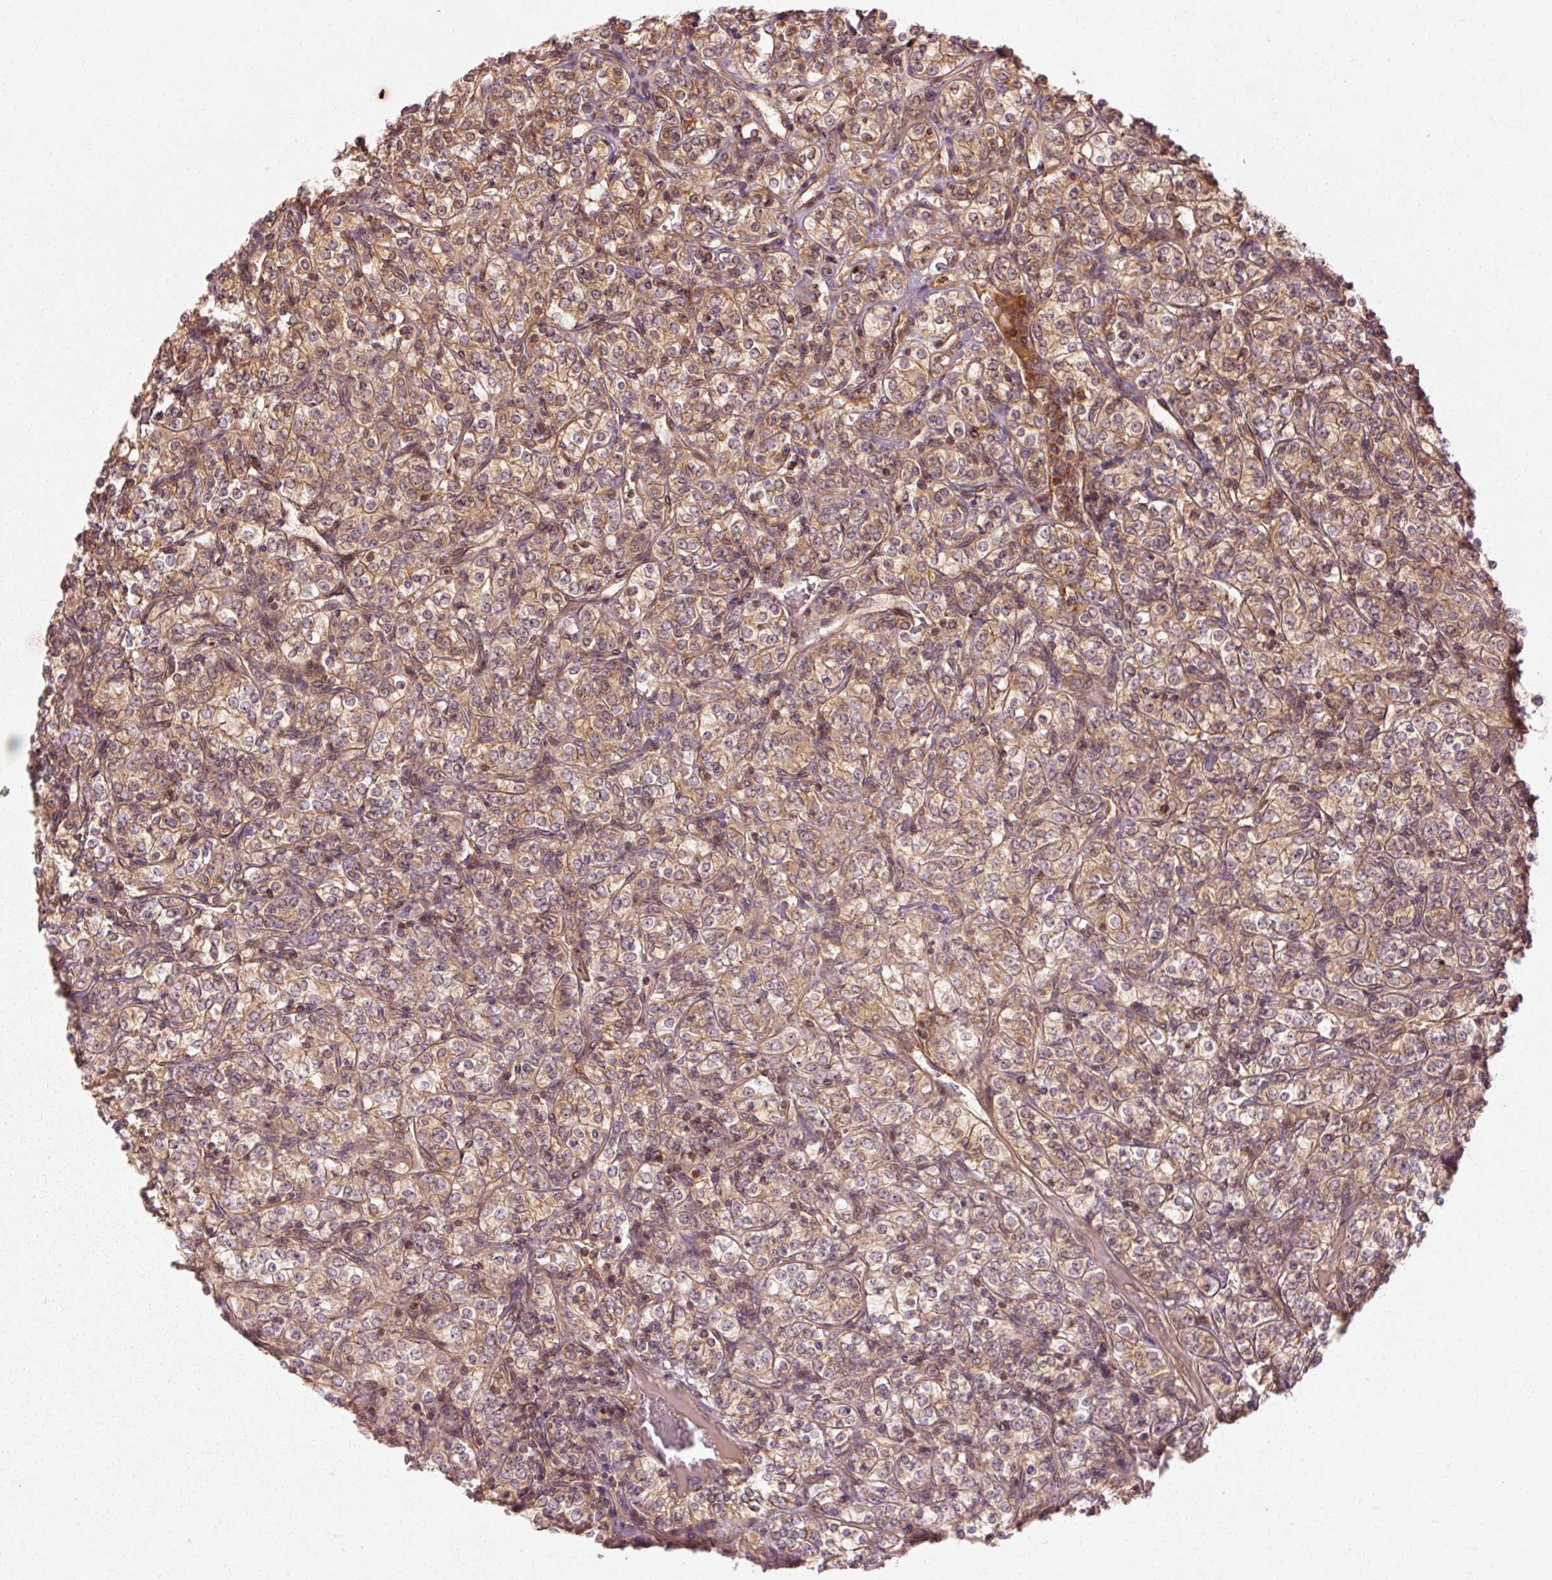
{"staining": {"intensity": "weak", "quantity": ">75%", "location": "cytoplasmic/membranous"}, "tissue": "renal cancer", "cell_type": "Tumor cells", "image_type": "cancer", "snomed": [{"axis": "morphology", "description": "Adenocarcinoma, NOS"}, {"axis": "topography", "description": "Kidney"}], "caption": "Tumor cells exhibit low levels of weak cytoplasmic/membranous positivity in approximately >75% of cells in human renal cancer.", "gene": "CTNNA1", "patient": {"sex": "male", "age": 77}}